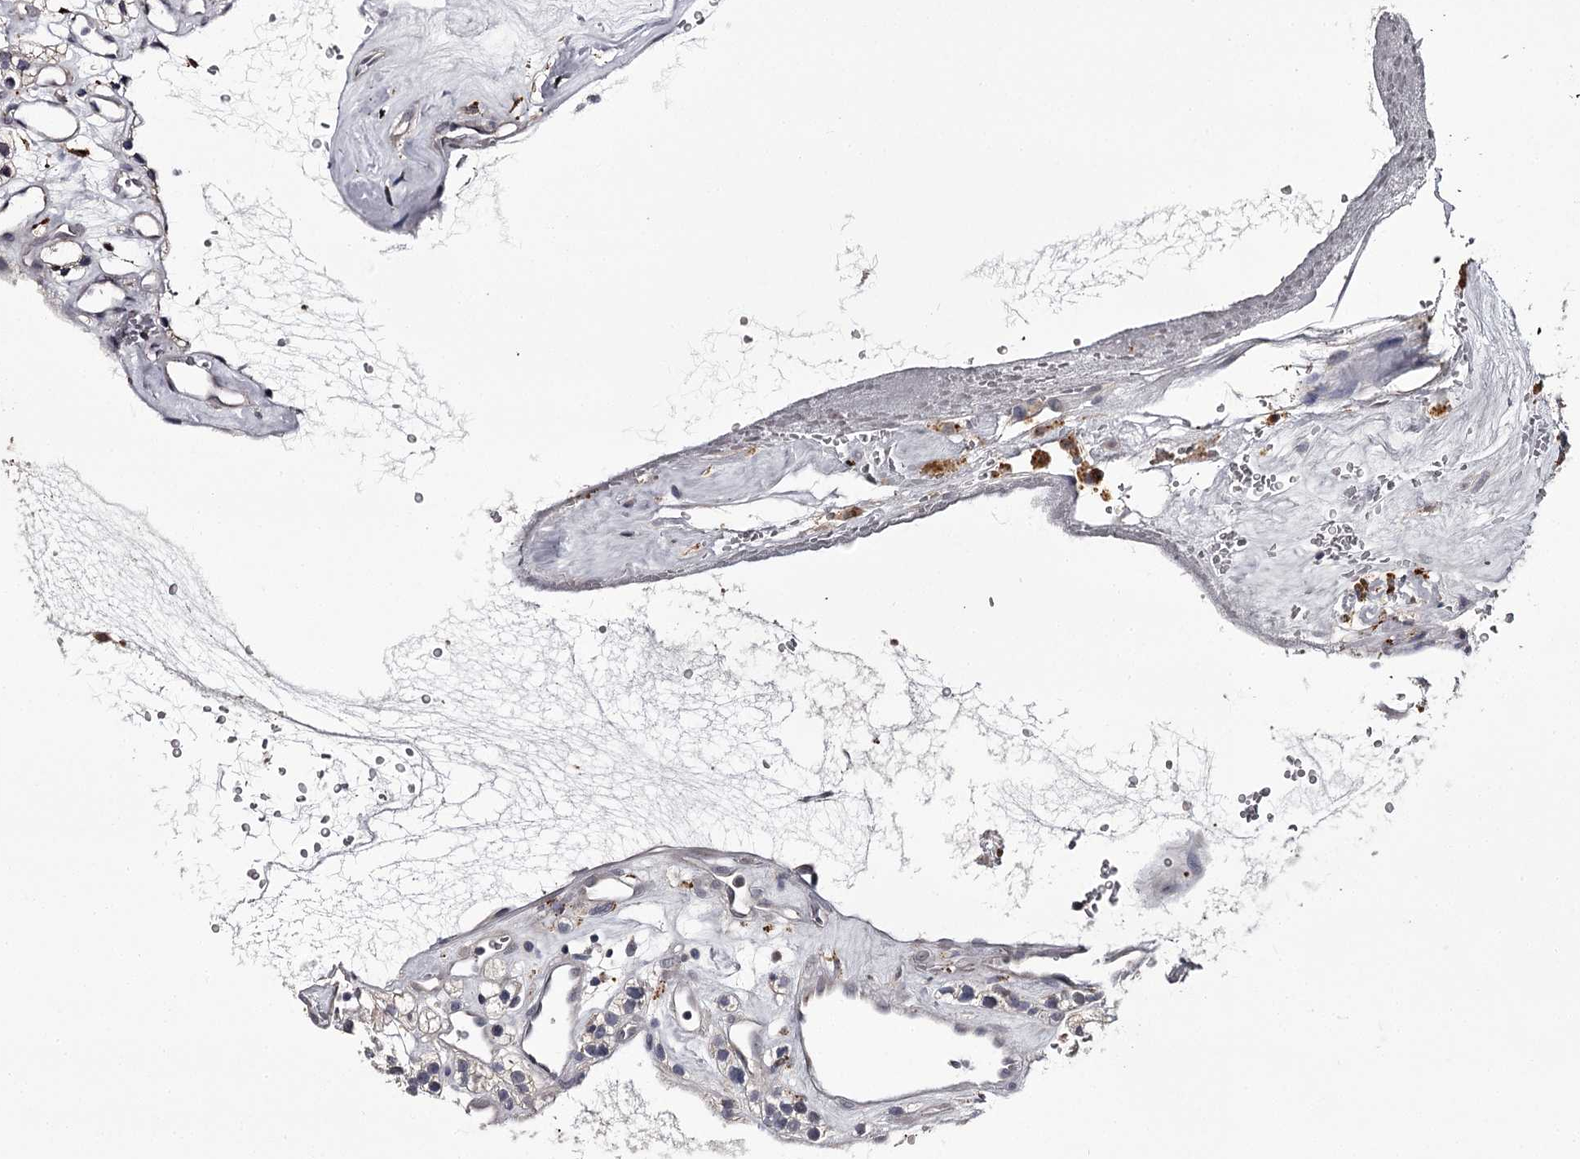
{"staining": {"intensity": "negative", "quantity": "none", "location": "none"}, "tissue": "renal cancer", "cell_type": "Tumor cells", "image_type": "cancer", "snomed": [{"axis": "morphology", "description": "Adenocarcinoma, NOS"}, {"axis": "topography", "description": "Kidney"}], "caption": "Renal cancer (adenocarcinoma) was stained to show a protein in brown. There is no significant staining in tumor cells.", "gene": "SLC32A1", "patient": {"sex": "female", "age": 57}}